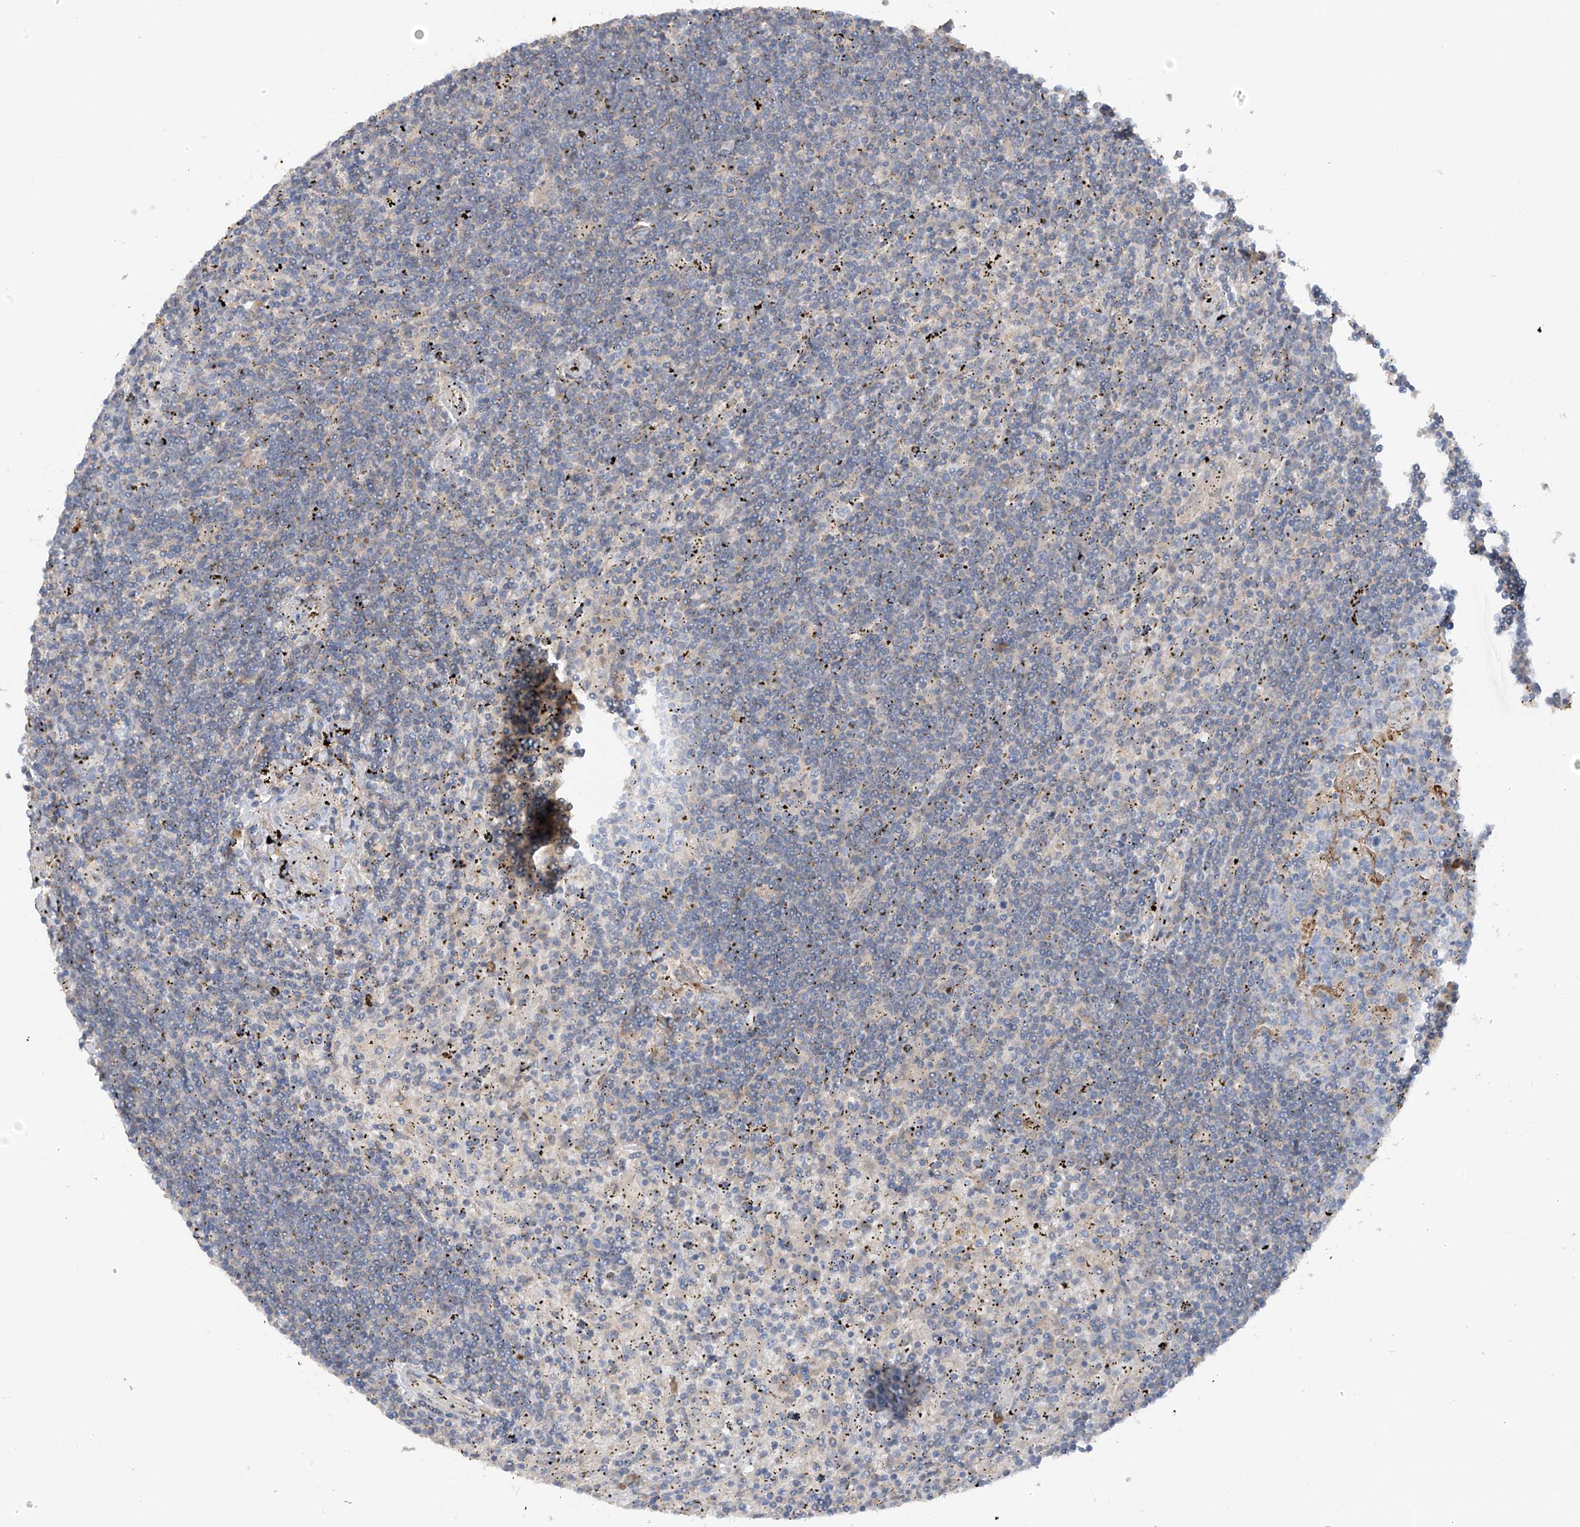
{"staining": {"intensity": "negative", "quantity": "none", "location": "none"}, "tissue": "lymphoma", "cell_type": "Tumor cells", "image_type": "cancer", "snomed": [{"axis": "morphology", "description": "Malignant lymphoma, non-Hodgkin's type, Low grade"}, {"axis": "topography", "description": "Spleen"}], "caption": "Immunohistochemistry histopathology image of neoplastic tissue: low-grade malignant lymphoma, non-Hodgkin's type stained with DAB (3,3'-diaminobenzidine) exhibits no significant protein expression in tumor cells.", "gene": "GALNTL6", "patient": {"sex": "male", "age": 76}}